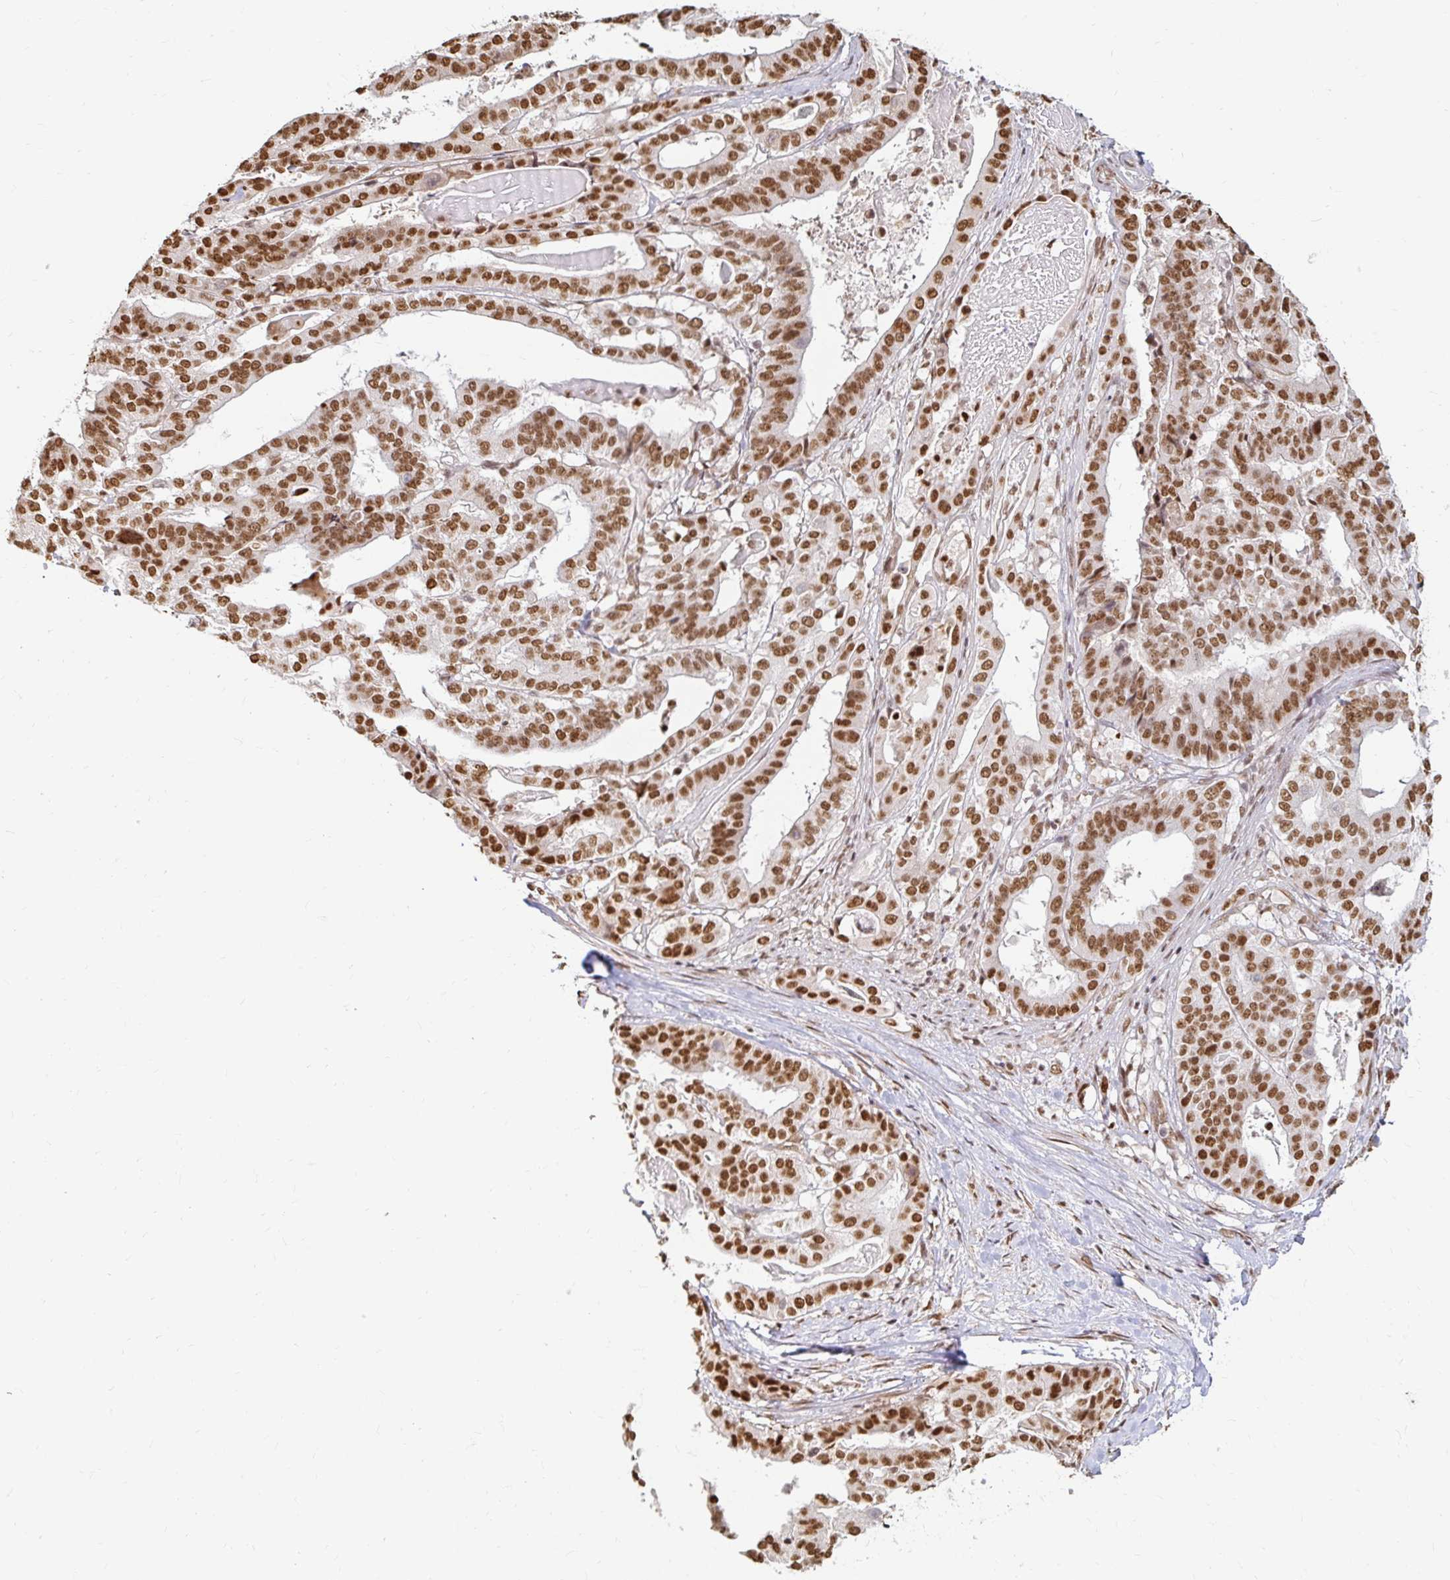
{"staining": {"intensity": "strong", "quantity": ">75%", "location": "nuclear"}, "tissue": "stomach cancer", "cell_type": "Tumor cells", "image_type": "cancer", "snomed": [{"axis": "morphology", "description": "Adenocarcinoma, NOS"}, {"axis": "topography", "description": "Stomach"}], "caption": "Protein staining of stomach cancer (adenocarcinoma) tissue exhibits strong nuclear staining in approximately >75% of tumor cells.", "gene": "HNRNPU", "patient": {"sex": "male", "age": 48}}